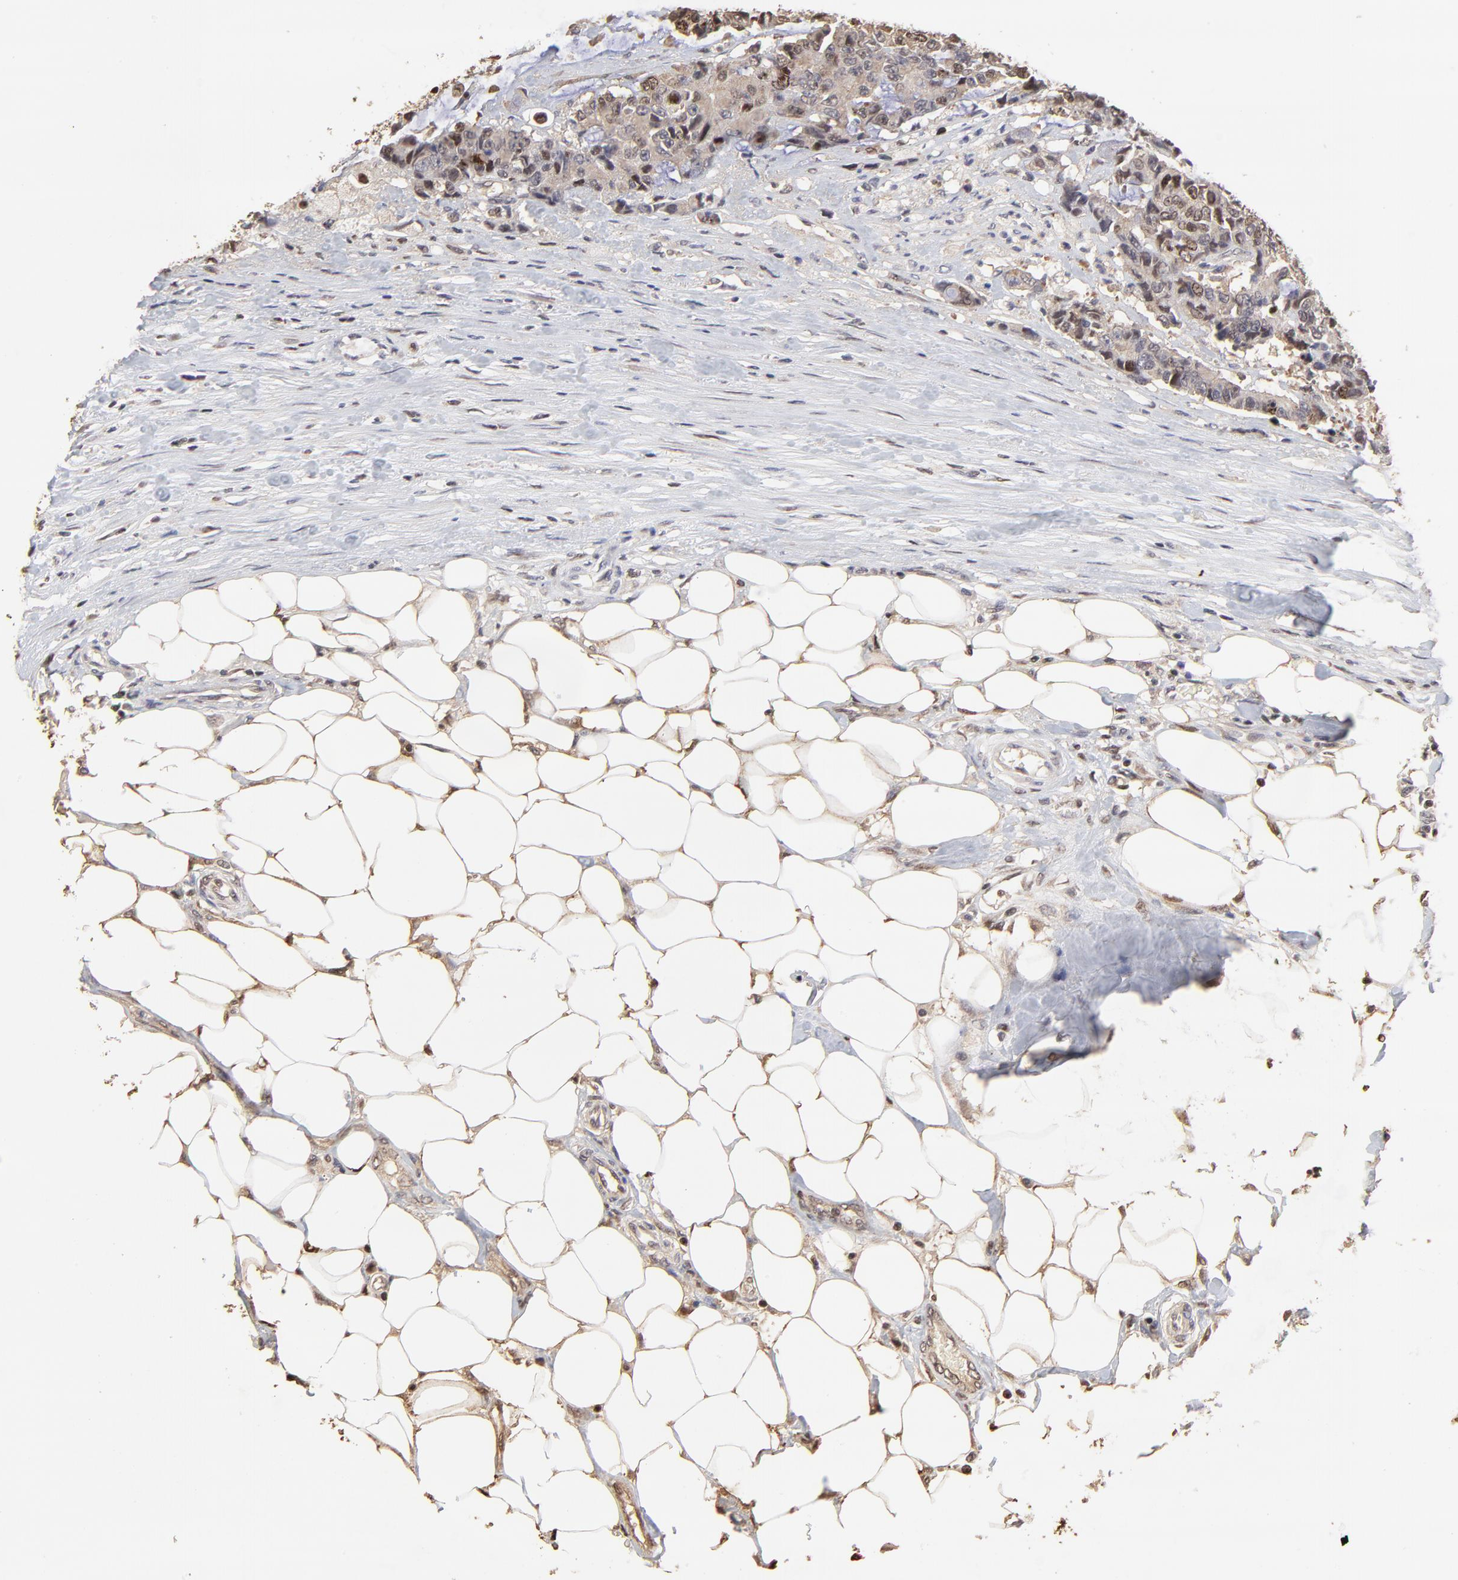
{"staining": {"intensity": "moderate", "quantity": "<25%", "location": "nuclear"}, "tissue": "colorectal cancer", "cell_type": "Tumor cells", "image_type": "cancer", "snomed": [{"axis": "morphology", "description": "Adenocarcinoma, NOS"}, {"axis": "topography", "description": "Colon"}], "caption": "Protein expression analysis of colorectal adenocarcinoma shows moderate nuclear staining in approximately <25% of tumor cells. Immunohistochemistry stains the protein of interest in brown and the nuclei are stained blue.", "gene": "BIRC5", "patient": {"sex": "female", "age": 86}}